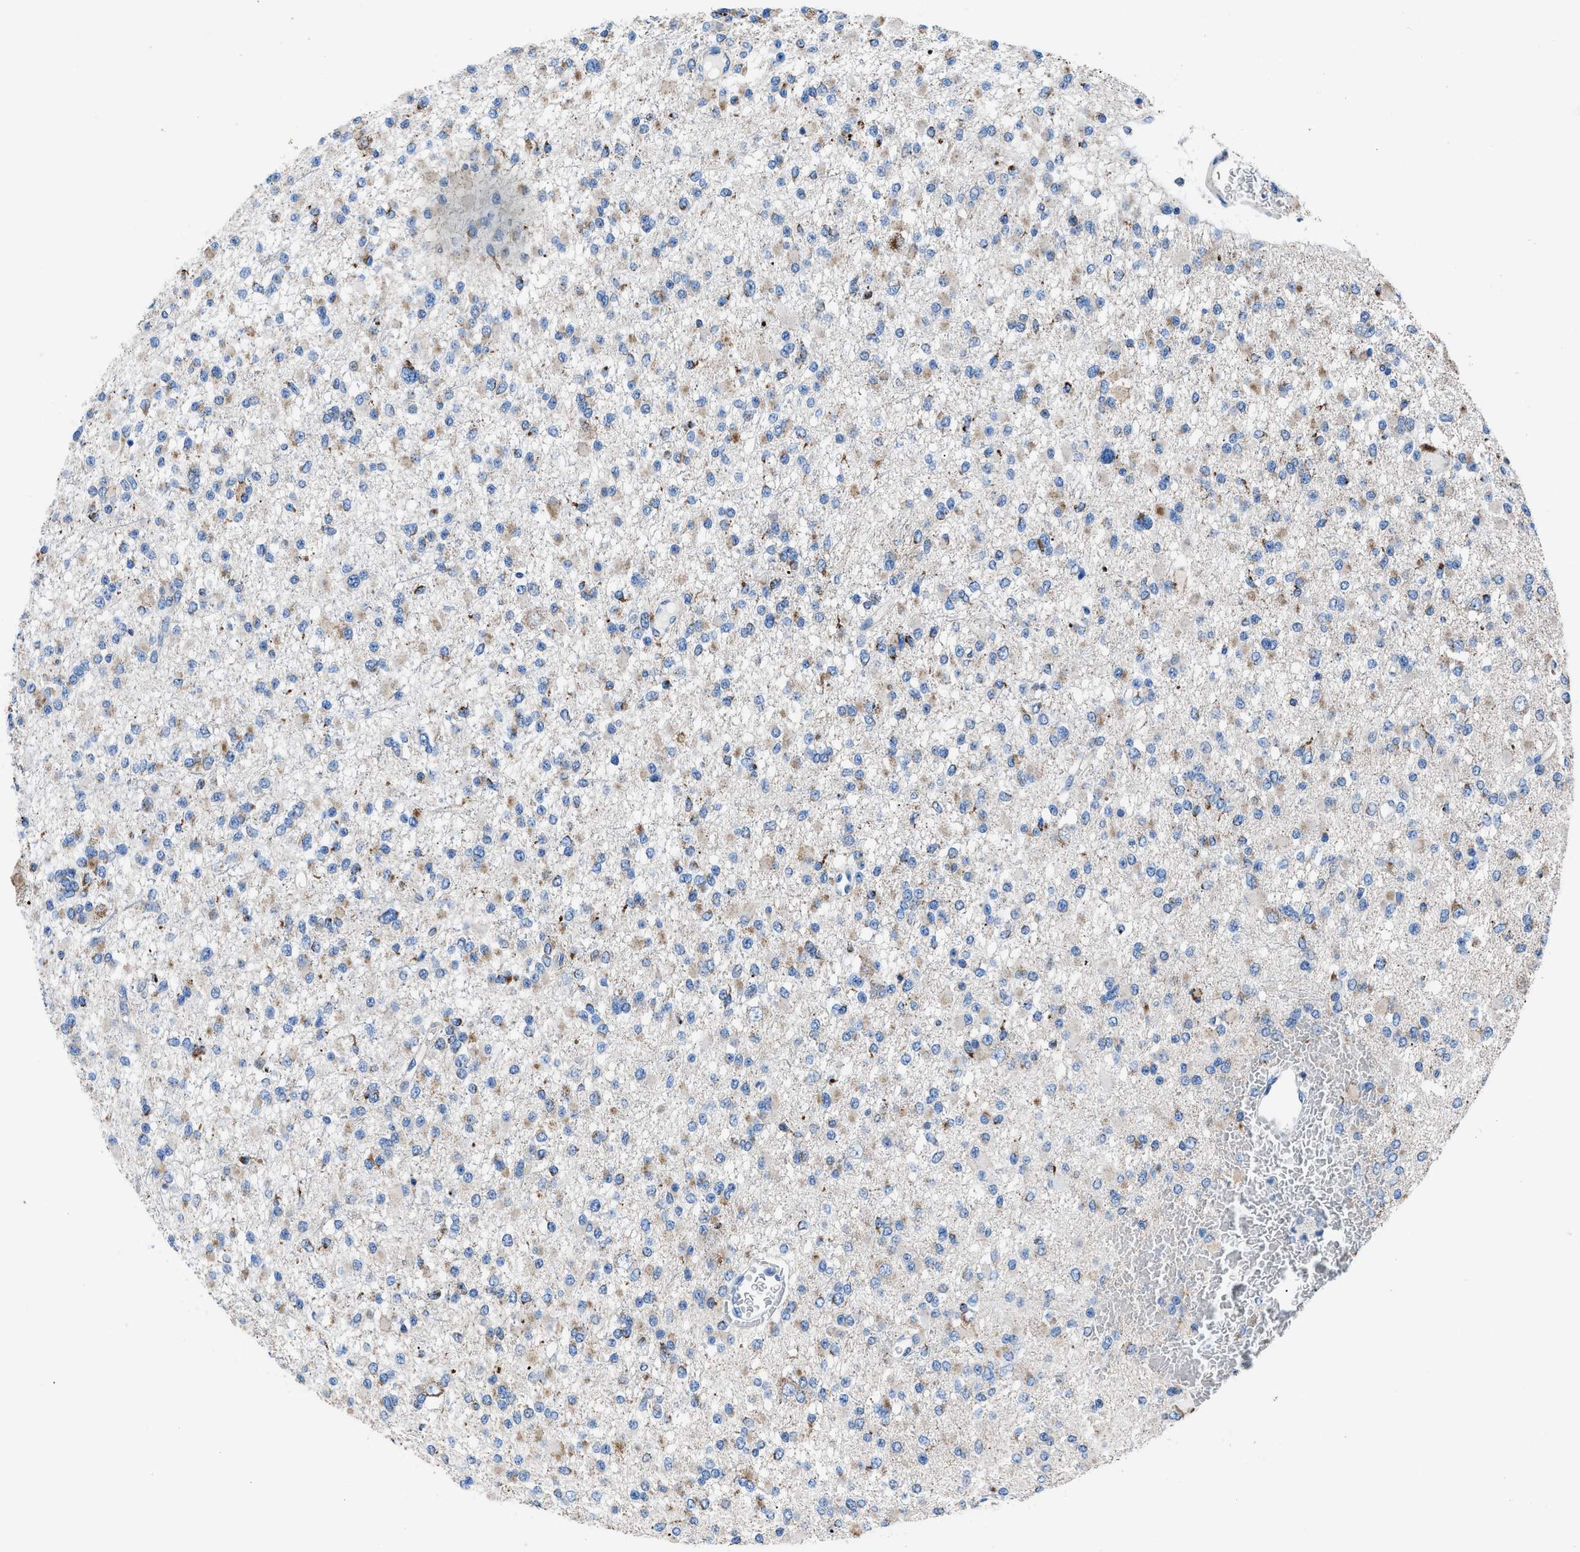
{"staining": {"intensity": "negative", "quantity": "none", "location": "none"}, "tissue": "glioma", "cell_type": "Tumor cells", "image_type": "cancer", "snomed": [{"axis": "morphology", "description": "Glioma, malignant, Low grade"}, {"axis": "topography", "description": "Brain"}], "caption": "The histopathology image shows no significant staining in tumor cells of glioma.", "gene": "ZDHHC3", "patient": {"sex": "female", "age": 22}}